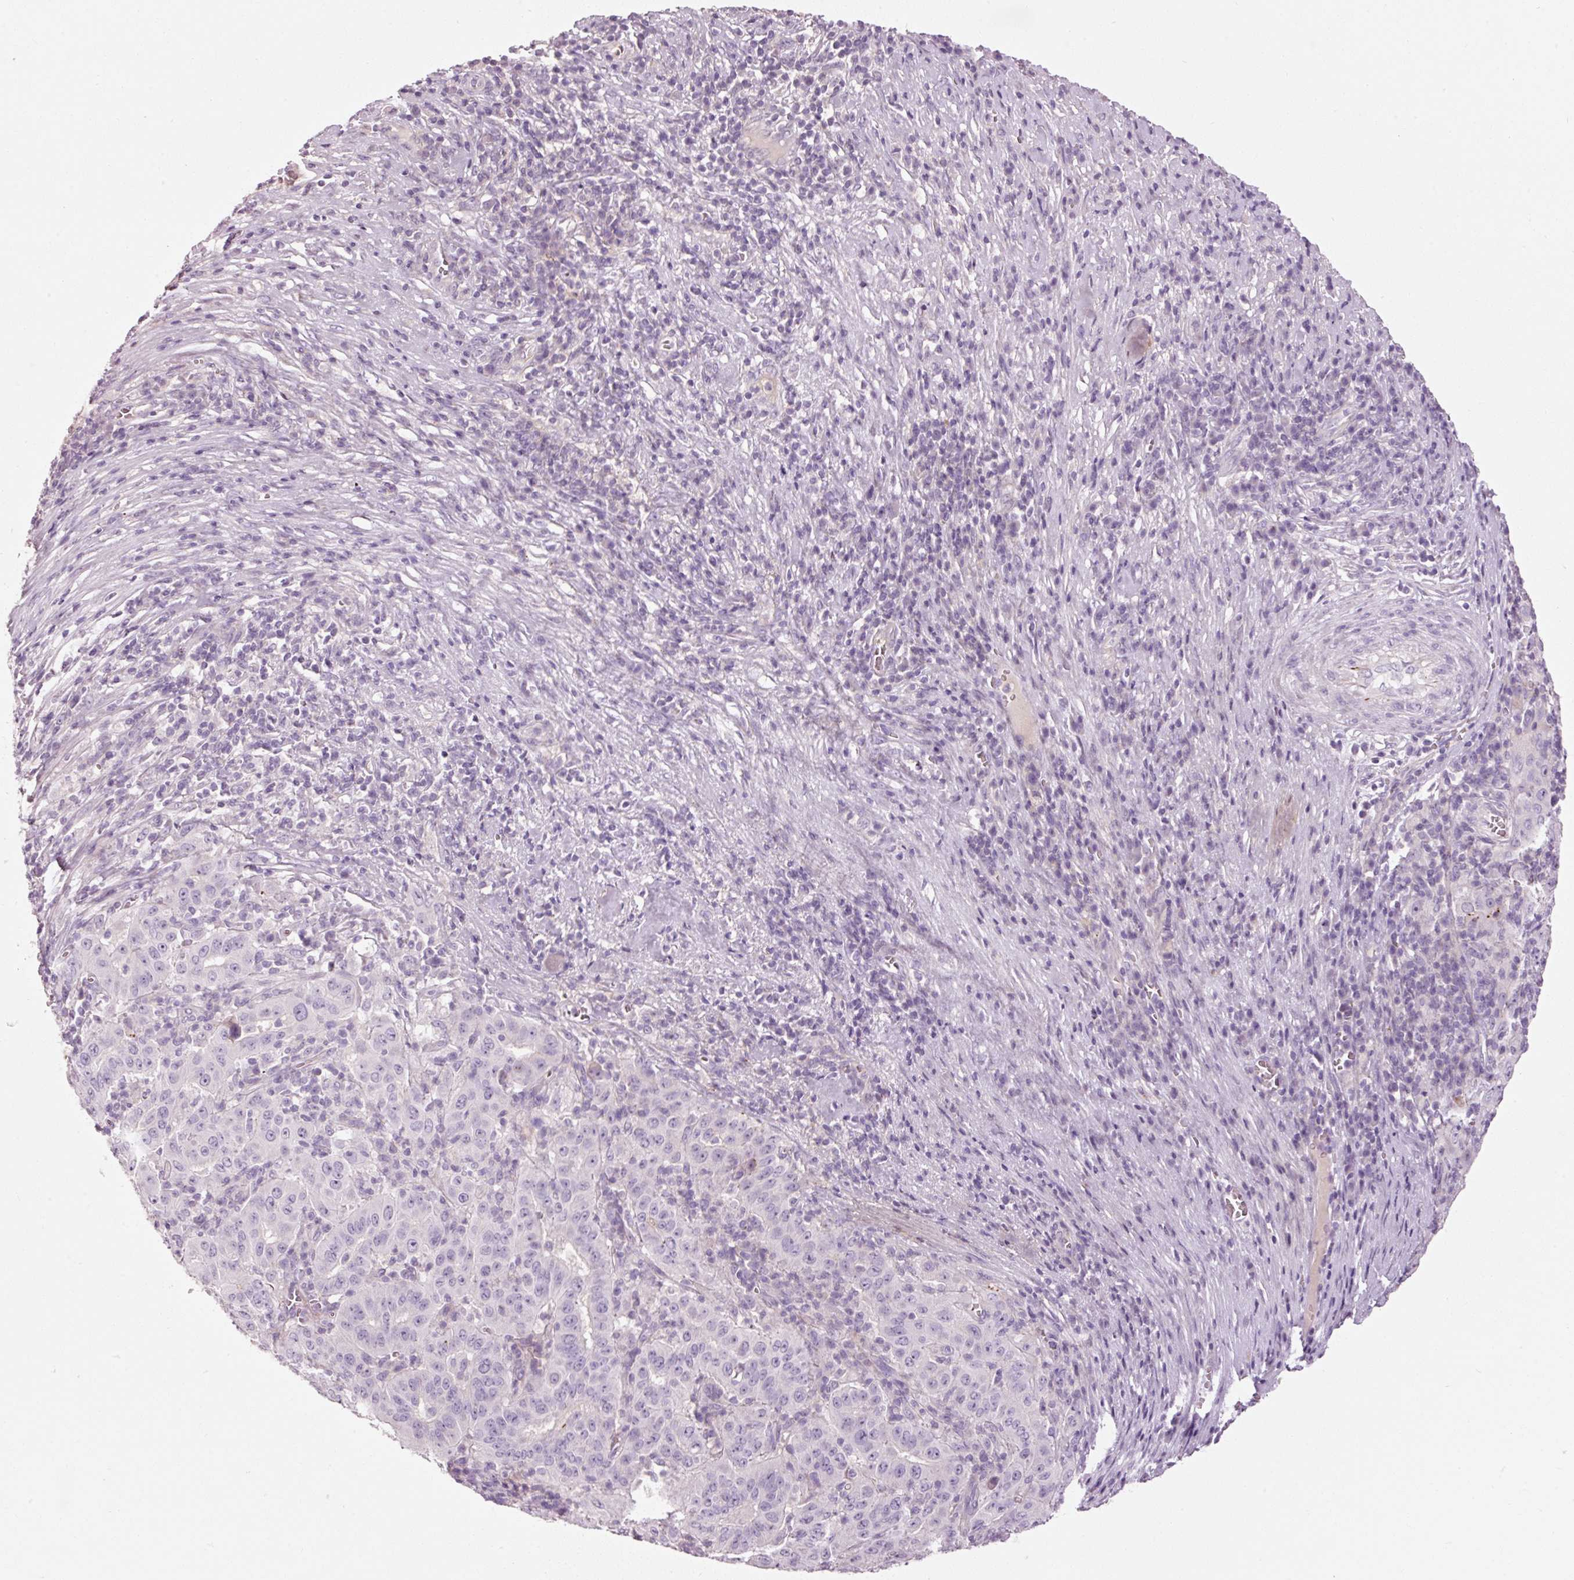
{"staining": {"intensity": "negative", "quantity": "none", "location": "none"}, "tissue": "pancreatic cancer", "cell_type": "Tumor cells", "image_type": "cancer", "snomed": [{"axis": "morphology", "description": "Adenocarcinoma, NOS"}, {"axis": "topography", "description": "Pancreas"}], "caption": "This is a histopathology image of immunohistochemistry (IHC) staining of pancreatic cancer, which shows no positivity in tumor cells.", "gene": "MUC5AC", "patient": {"sex": "male", "age": 63}}